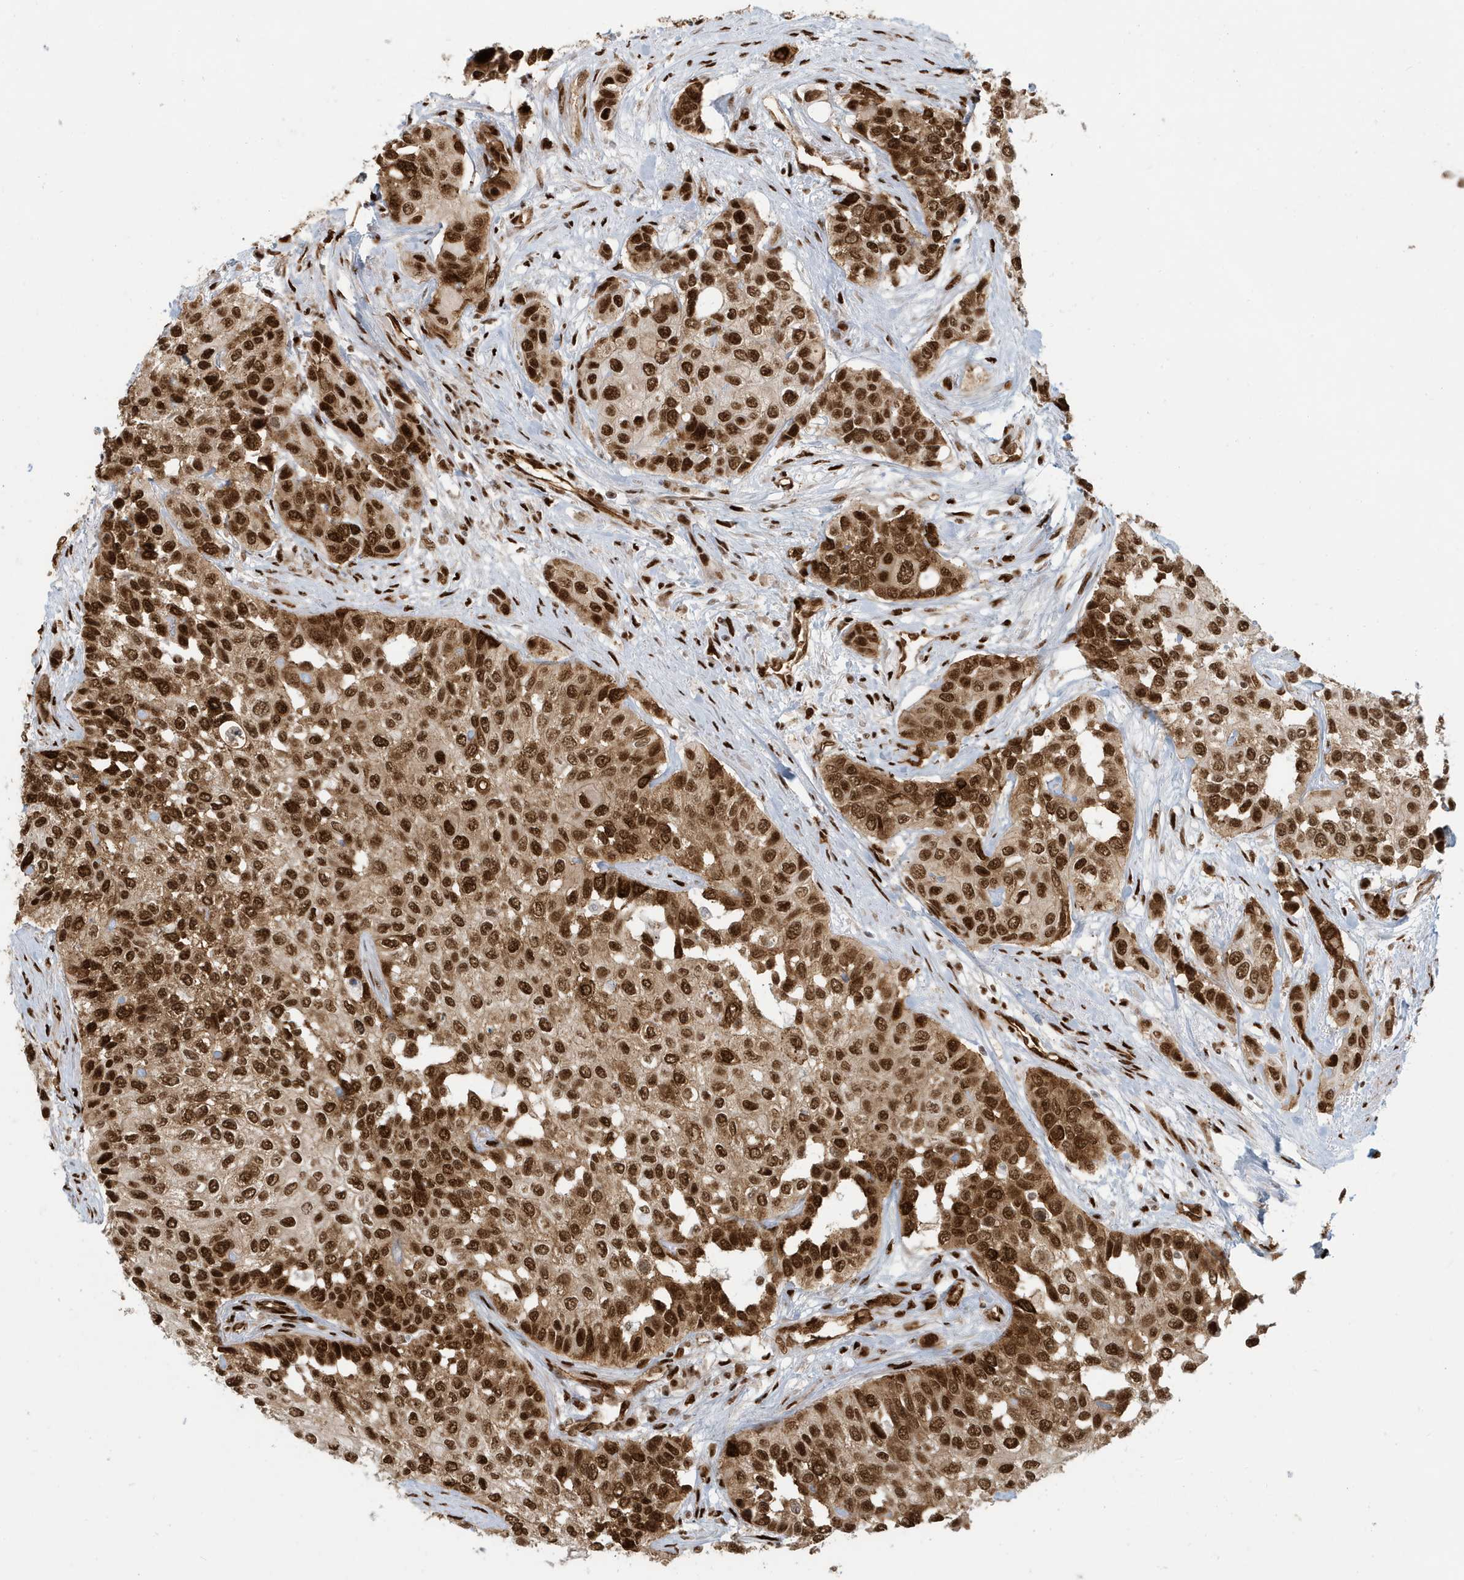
{"staining": {"intensity": "strong", "quantity": ">75%", "location": "cytoplasmic/membranous,nuclear"}, "tissue": "urothelial cancer", "cell_type": "Tumor cells", "image_type": "cancer", "snomed": [{"axis": "morphology", "description": "Normal tissue, NOS"}, {"axis": "morphology", "description": "Urothelial carcinoma, High grade"}, {"axis": "topography", "description": "Vascular tissue"}, {"axis": "topography", "description": "Urinary bladder"}], "caption": "The immunohistochemical stain labels strong cytoplasmic/membranous and nuclear expression in tumor cells of urothelial cancer tissue.", "gene": "CKS2", "patient": {"sex": "female", "age": 56}}